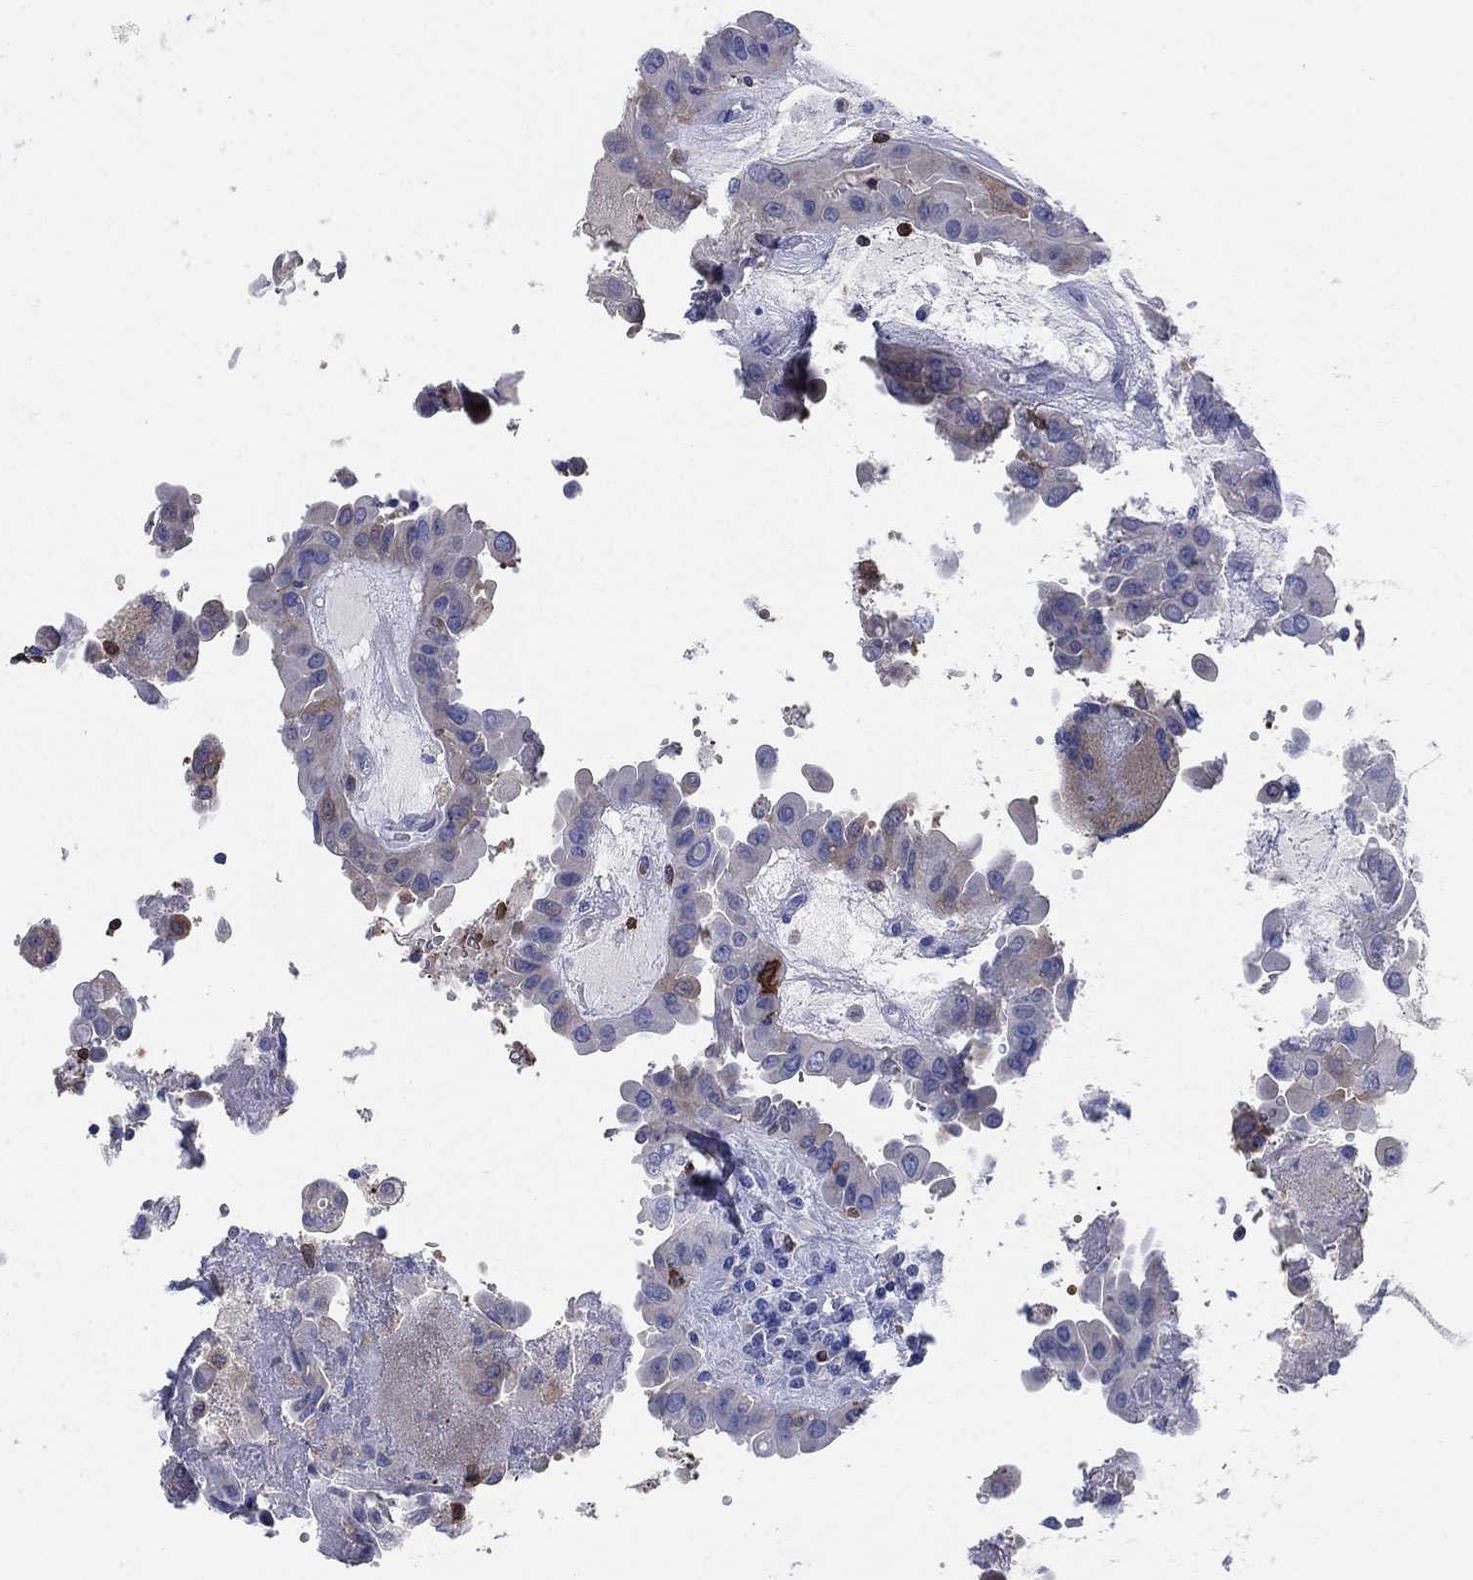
{"staining": {"intensity": "moderate", "quantity": "<25%", "location": "cytoplasmic/membranous"}, "tissue": "thyroid cancer", "cell_type": "Tumor cells", "image_type": "cancer", "snomed": [{"axis": "morphology", "description": "Papillary adenocarcinoma, NOS"}, {"axis": "topography", "description": "Thyroid gland"}], "caption": "Immunohistochemistry (IHC) staining of thyroid papillary adenocarcinoma, which reveals low levels of moderate cytoplasmic/membranous staining in approximately <25% of tumor cells indicating moderate cytoplasmic/membranous protein expression. The staining was performed using DAB (brown) for protein detection and nuclei were counterstained in hematoxylin (blue).", "gene": "STMN1", "patient": {"sex": "female", "age": 37}}